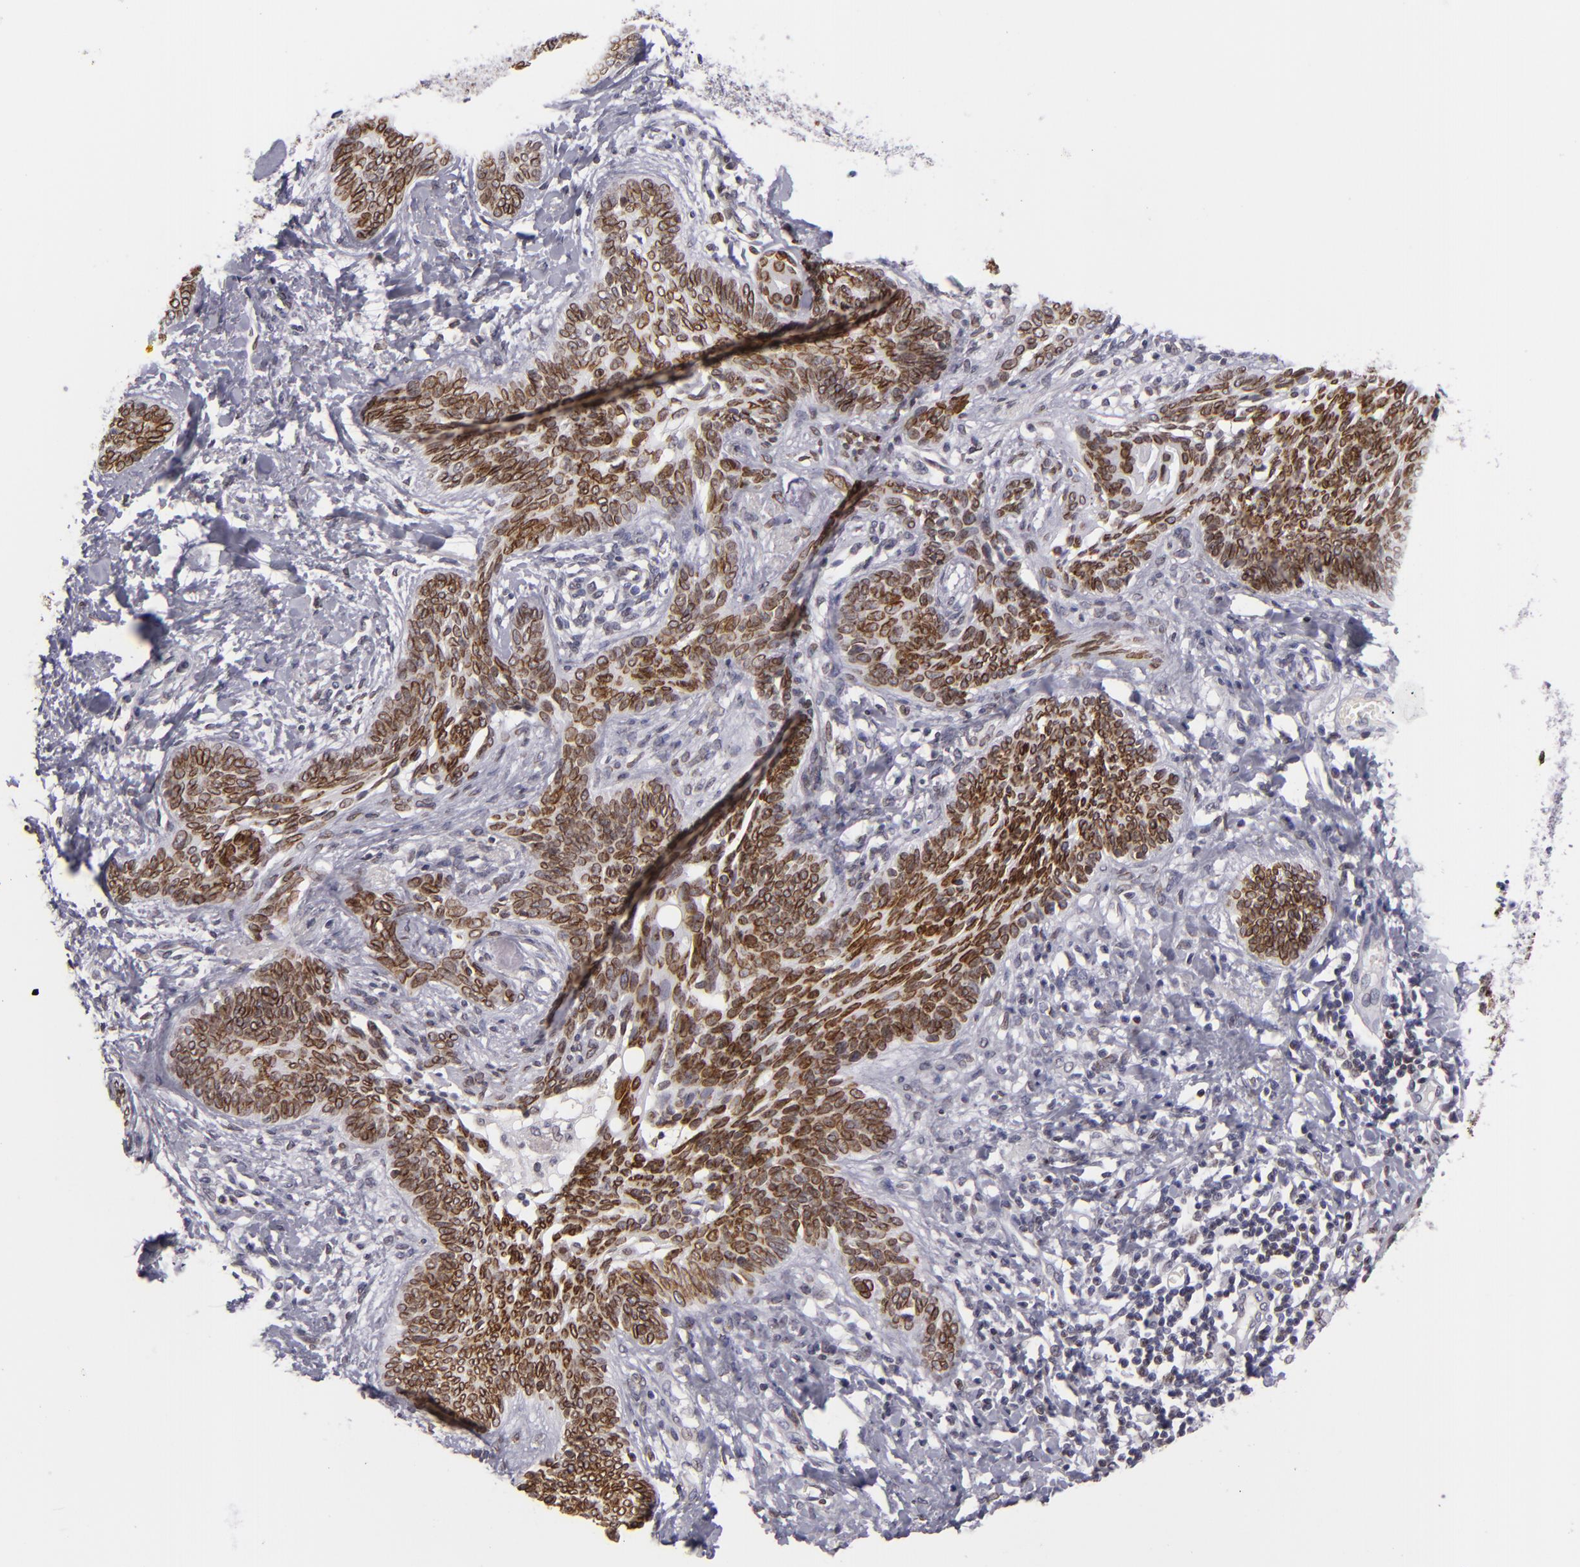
{"staining": {"intensity": "strong", "quantity": ">75%", "location": "nuclear"}, "tissue": "skin cancer", "cell_type": "Tumor cells", "image_type": "cancer", "snomed": [{"axis": "morphology", "description": "Basal cell carcinoma"}, {"axis": "topography", "description": "Skin"}], "caption": "There is high levels of strong nuclear positivity in tumor cells of skin cancer, as demonstrated by immunohistochemical staining (brown color).", "gene": "EMD", "patient": {"sex": "female", "age": 81}}